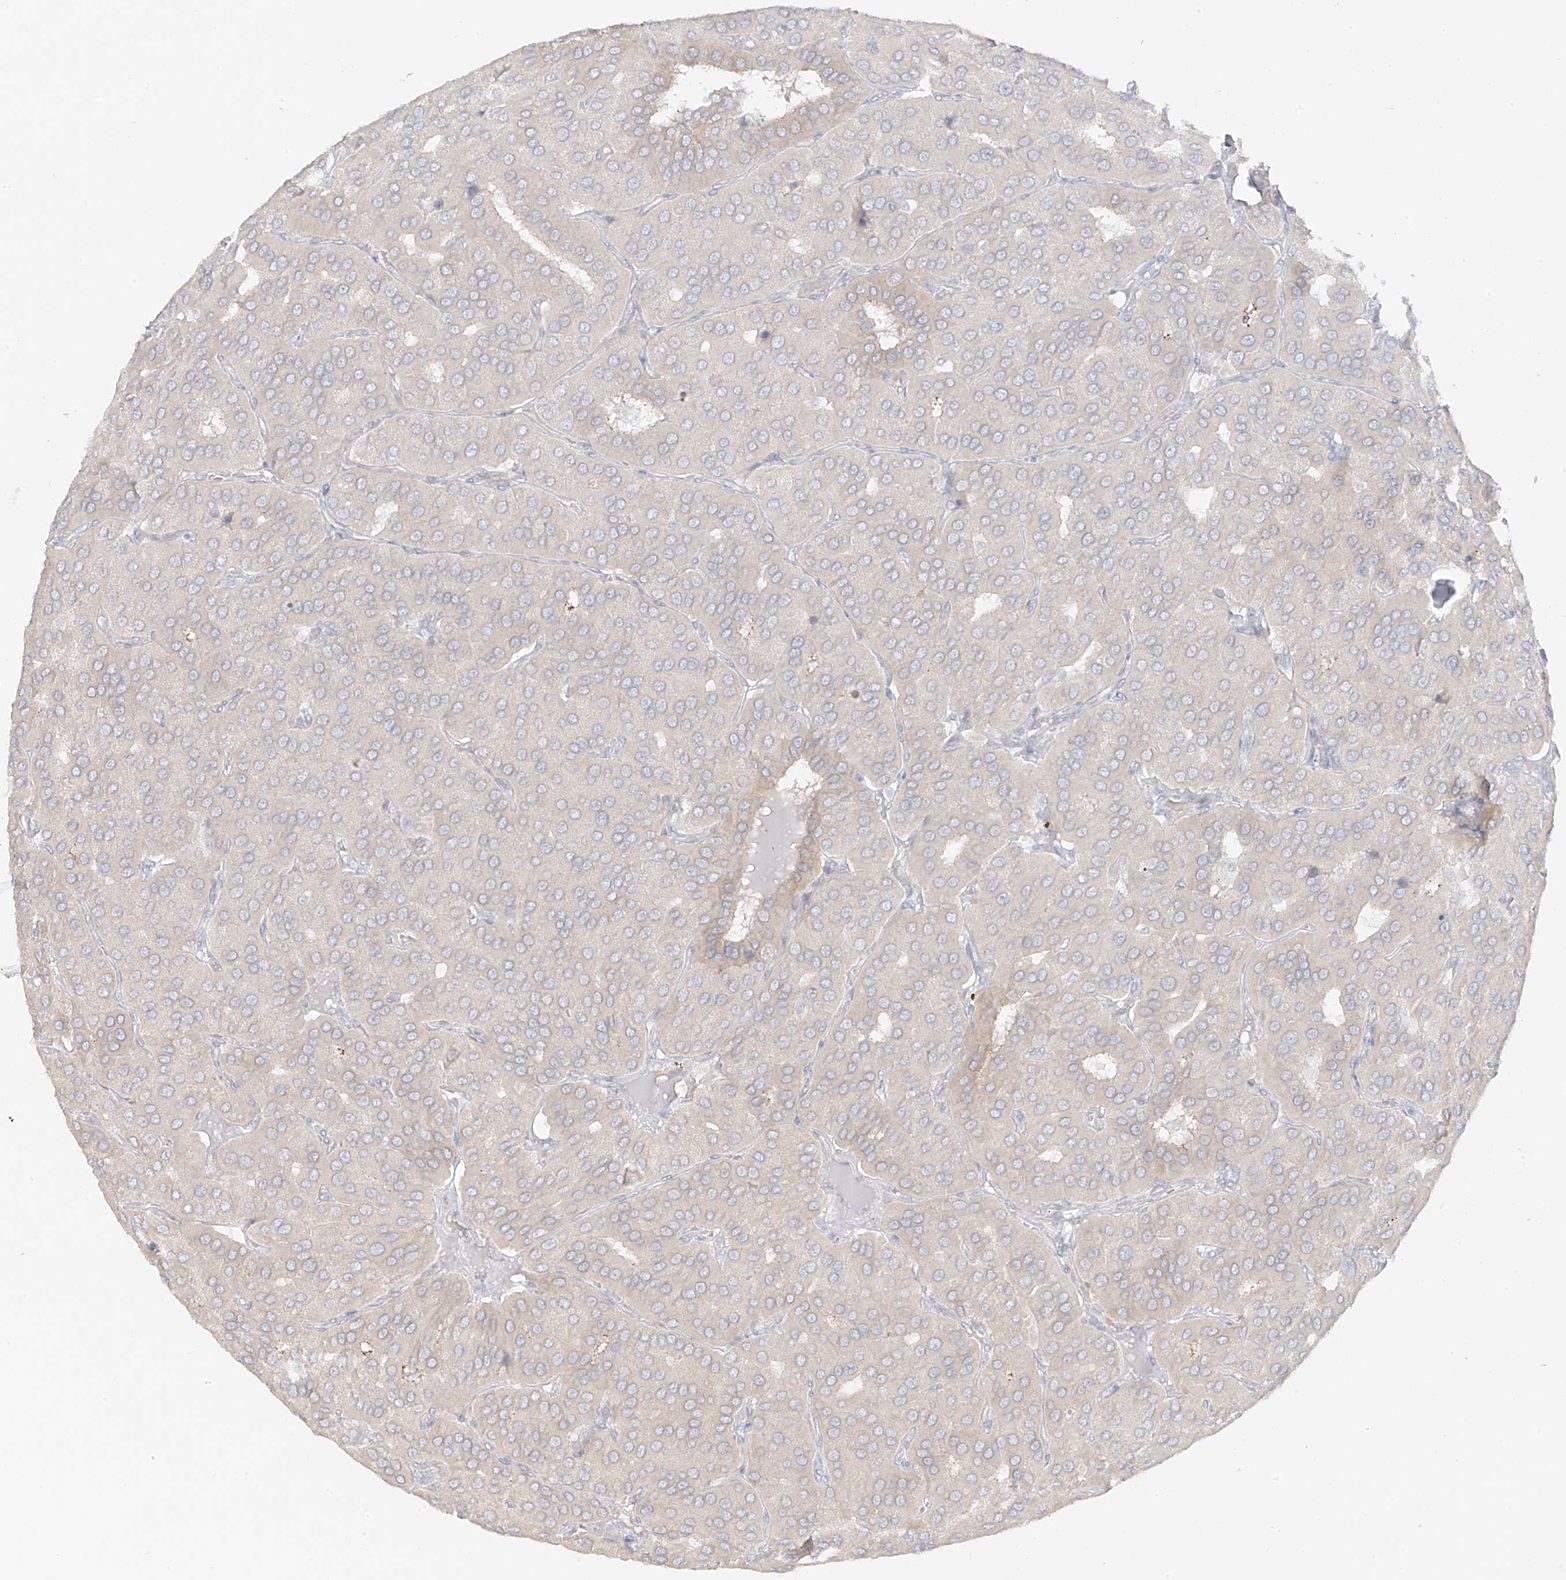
{"staining": {"intensity": "negative", "quantity": "none", "location": "none"}, "tissue": "parathyroid gland", "cell_type": "Glandular cells", "image_type": "normal", "snomed": [{"axis": "morphology", "description": "Normal tissue, NOS"}, {"axis": "morphology", "description": "Adenoma, NOS"}, {"axis": "topography", "description": "Parathyroid gland"}], "caption": "The micrograph demonstrates no significant positivity in glandular cells of parathyroid gland.", "gene": "DCDC2", "patient": {"sex": "female", "age": 86}}